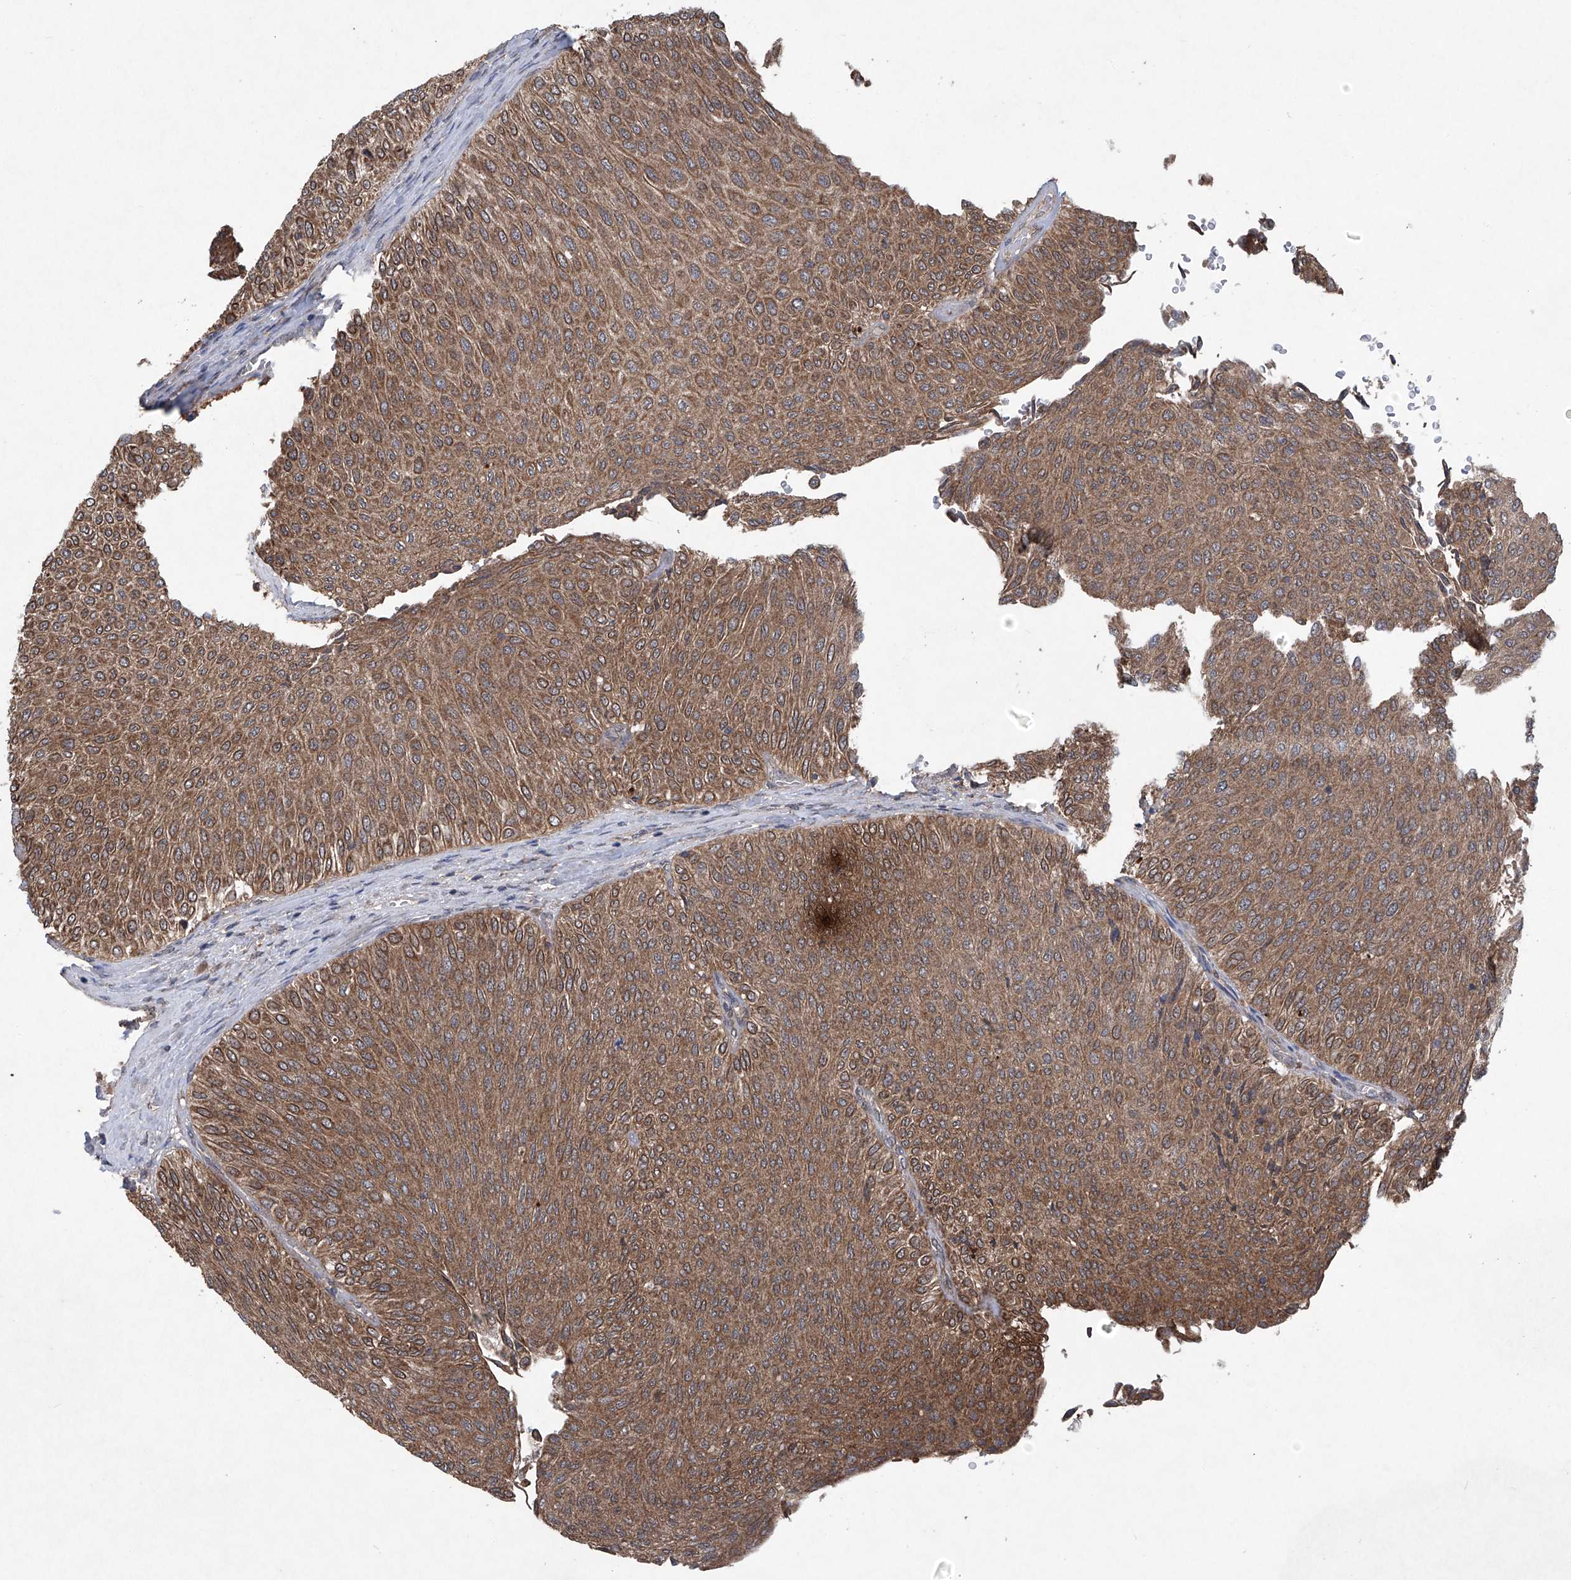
{"staining": {"intensity": "moderate", "quantity": ">75%", "location": "cytoplasmic/membranous"}, "tissue": "urothelial cancer", "cell_type": "Tumor cells", "image_type": "cancer", "snomed": [{"axis": "morphology", "description": "Urothelial carcinoma, Low grade"}, {"axis": "topography", "description": "Urinary bladder"}], "caption": "Brown immunohistochemical staining in human urothelial carcinoma (low-grade) displays moderate cytoplasmic/membranous positivity in about >75% of tumor cells.", "gene": "SUMF2", "patient": {"sex": "male", "age": 78}}